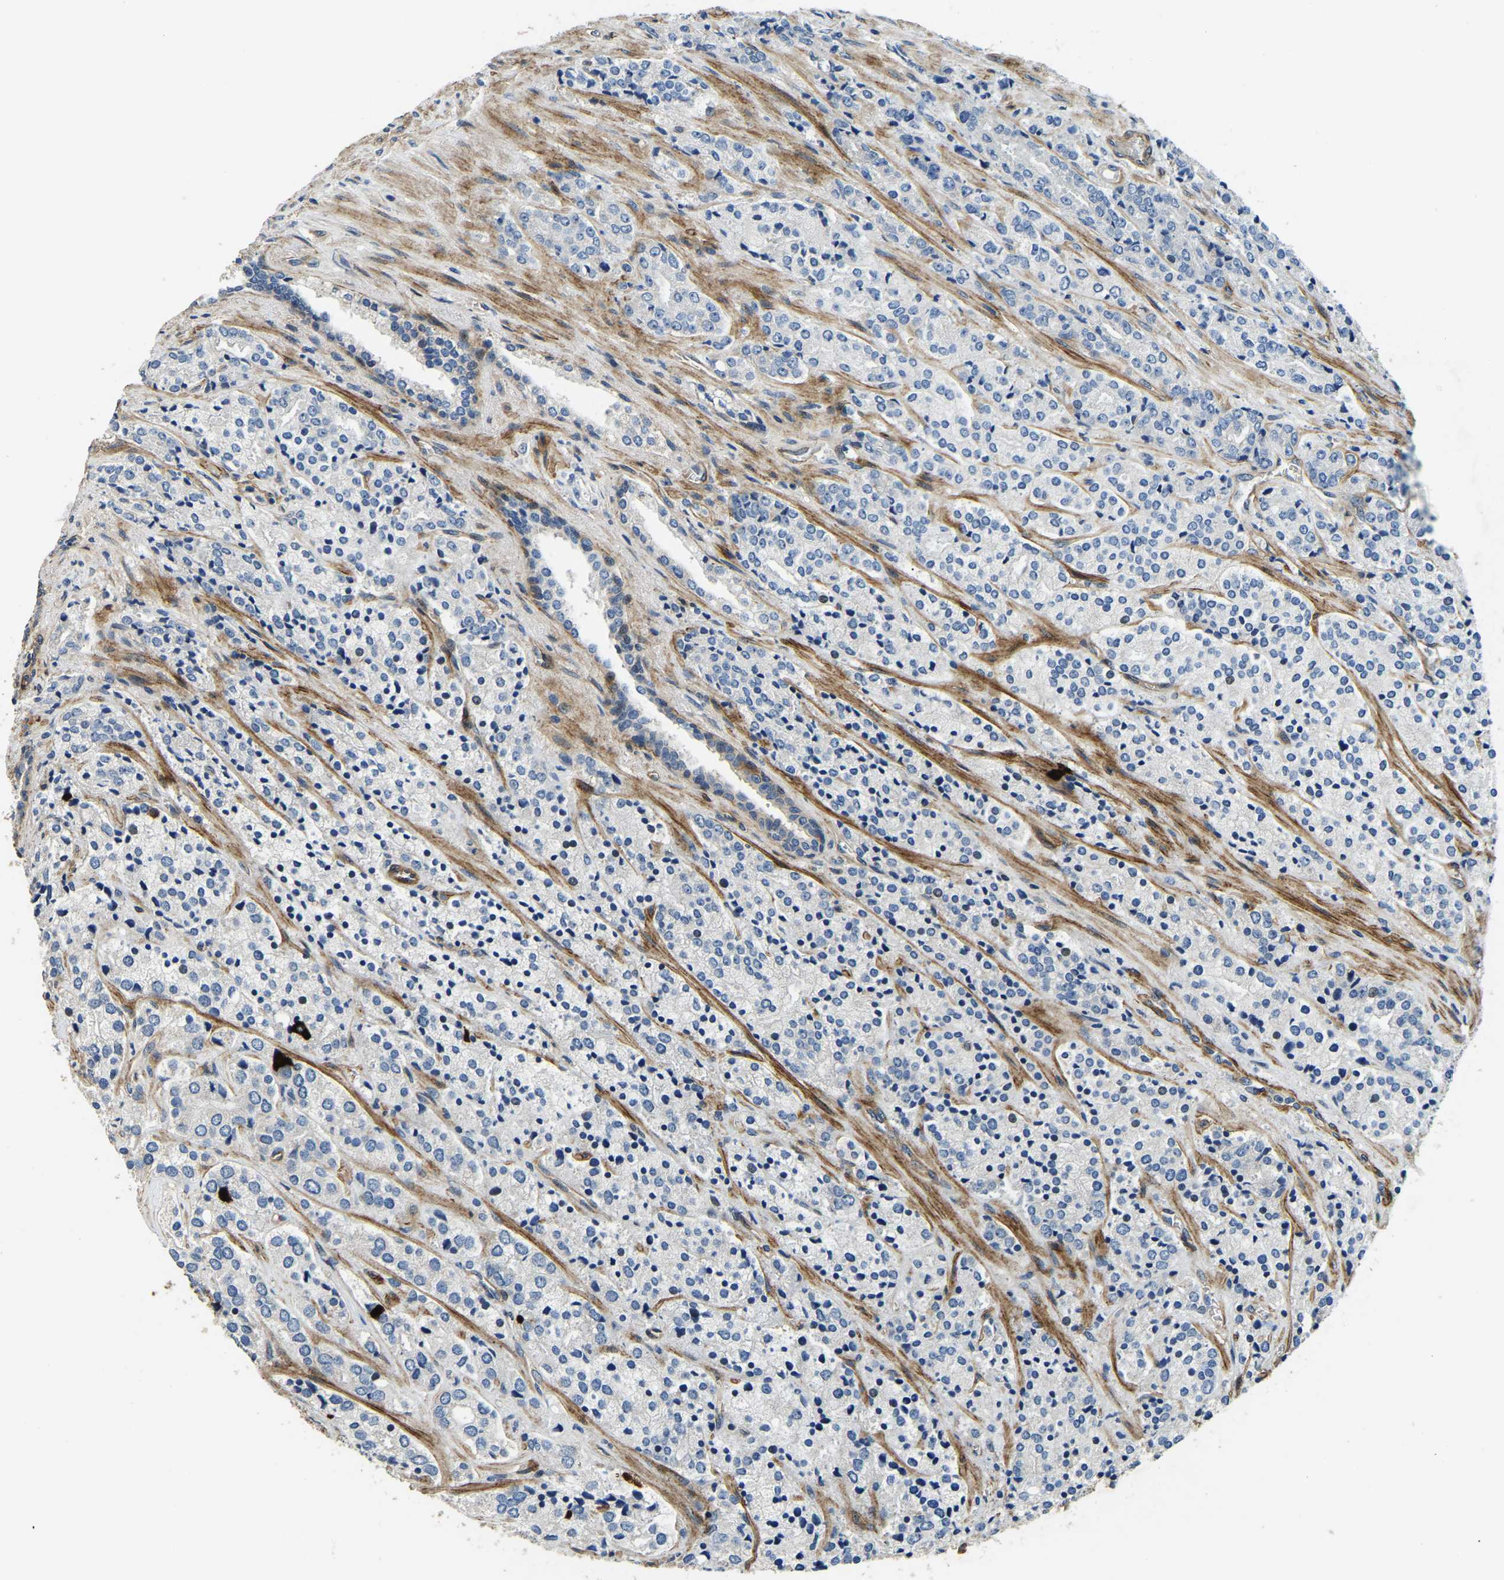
{"staining": {"intensity": "negative", "quantity": "none", "location": "none"}, "tissue": "prostate cancer", "cell_type": "Tumor cells", "image_type": "cancer", "snomed": [{"axis": "morphology", "description": "Adenocarcinoma, High grade"}, {"axis": "topography", "description": "Prostate"}], "caption": "This micrograph is of high-grade adenocarcinoma (prostate) stained with immunohistochemistry to label a protein in brown with the nuclei are counter-stained blue. There is no staining in tumor cells.", "gene": "RNF39", "patient": {"sex": "male", "age": 71}}